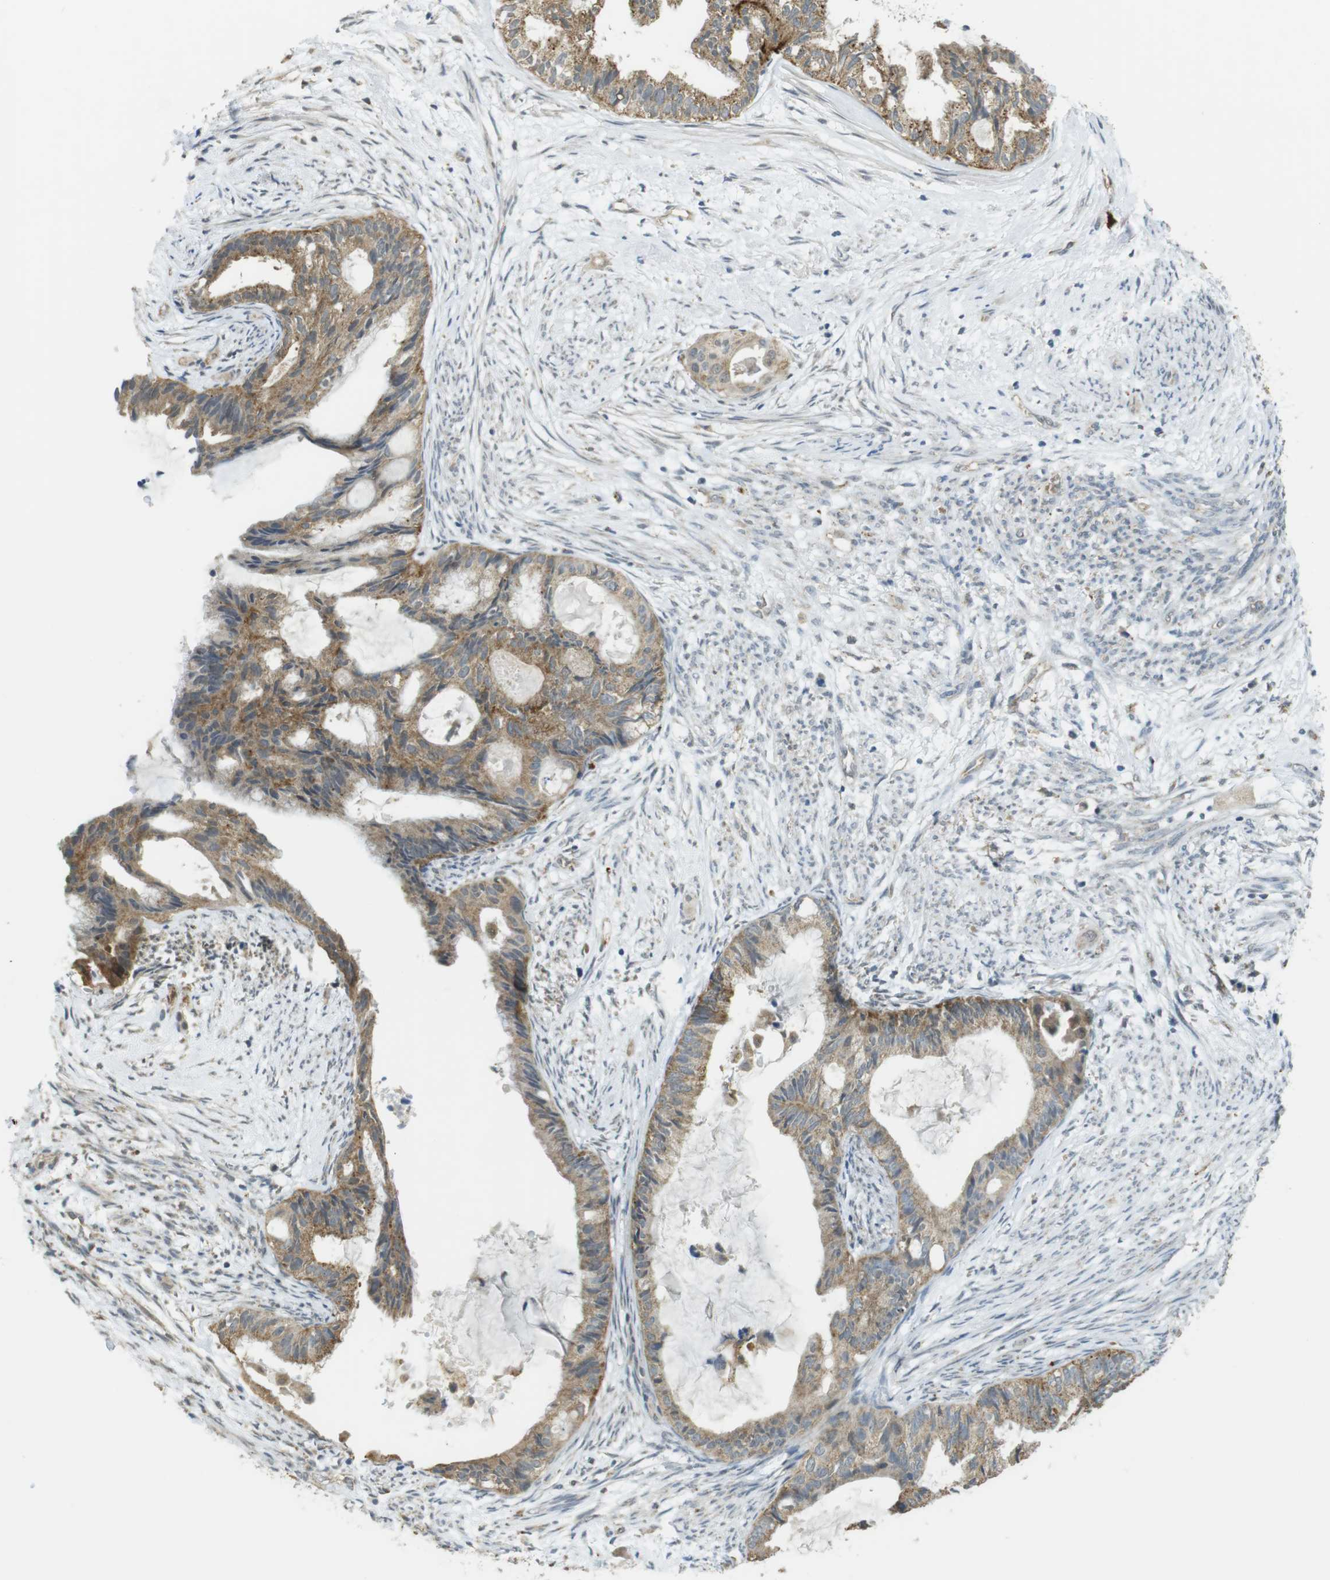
{"staining": {"intensity": "moderate", "quantity": ">75%", "location": "cytoplasmic/membranous"}, "tissue": "cervical cancer", "cell_type": "Tumor cells", "image_type": "cancer", "snomed": [{"axis": "morphology", "description": "Normal tissue, NOS"}, {"axis": "morphology", "description": "Adenocarcinoma, NOS"}, {"axis": "topography", "description": "Cervix"}, {"axis": "topography", "description": "Endometrium"}], "caption": "Immunohistochemical staining of adenocarcinoma (cervical) displays medium levels of moderate cytoplasmic/membranous positivity in about >75% of tumor cells.", "gene": "BRI3BP", "patient": {"sex": "female", "age": 86}}